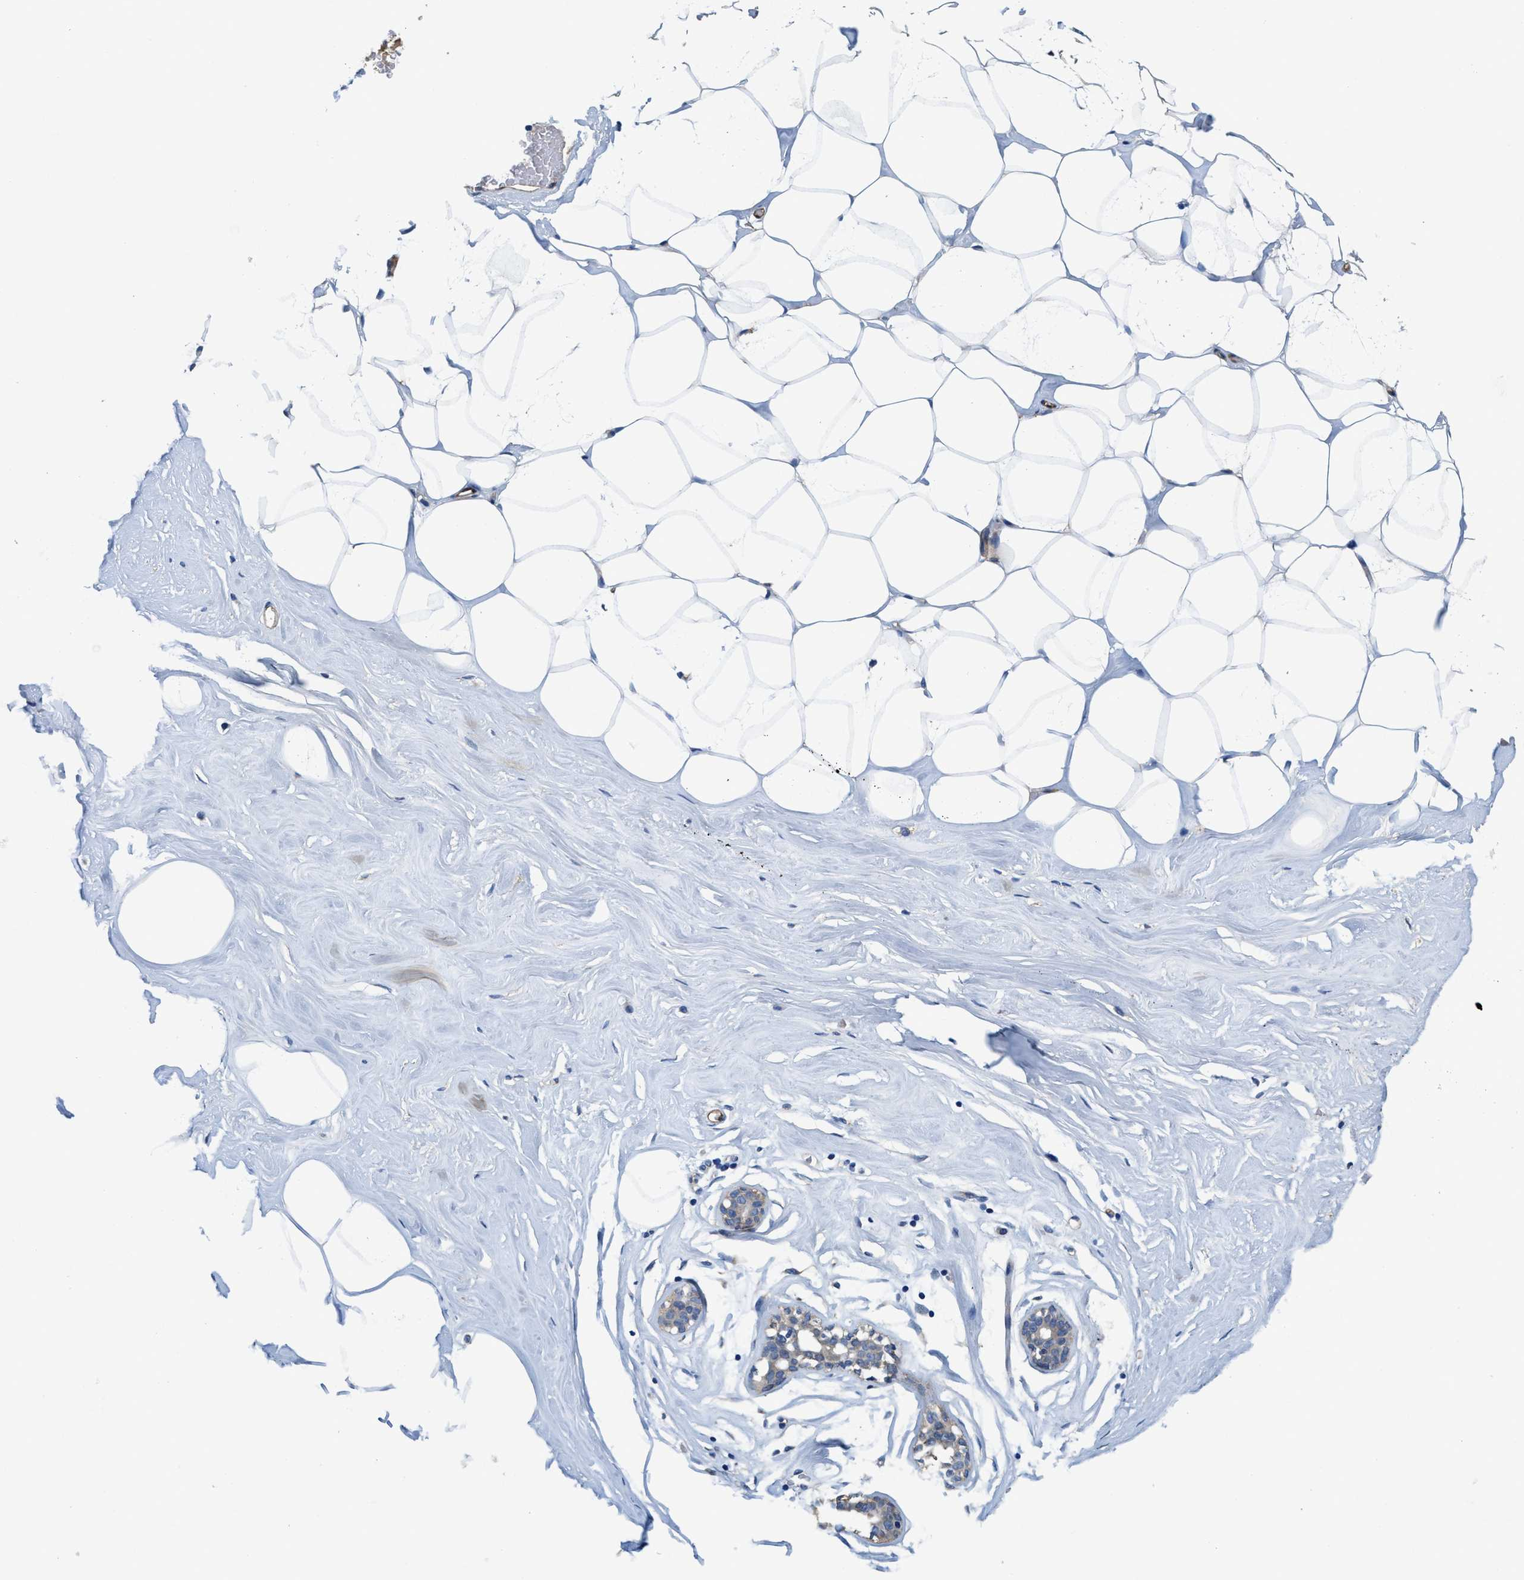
{"staining": {"intensity": "weak", "quantity": "<25%", "location": "cytoplasmic/membranous"}, "tissue": "adipose tissue", "cell_type": "Adipocytes", "image_type": "normal", "snomed": [{"axis": "morphology", "description": "Normal tissue, NOS"}, {"axis": "morphology", "description": "Fibrosis, NOS"}, {"axis": "topography", "description": "Breast"}, {"axis": "topography", "description": "Adipose tissue"}], "caption": "Immunohistochemistry micrograph of unremarkable adipose tissue: human adipose tissue stained with DAB (3,3'-diaminobenzidine) reveals no significant protein staining in adipocytes.", "gene": "PEG10", "patient": {"sex": "female", "age": 39}}